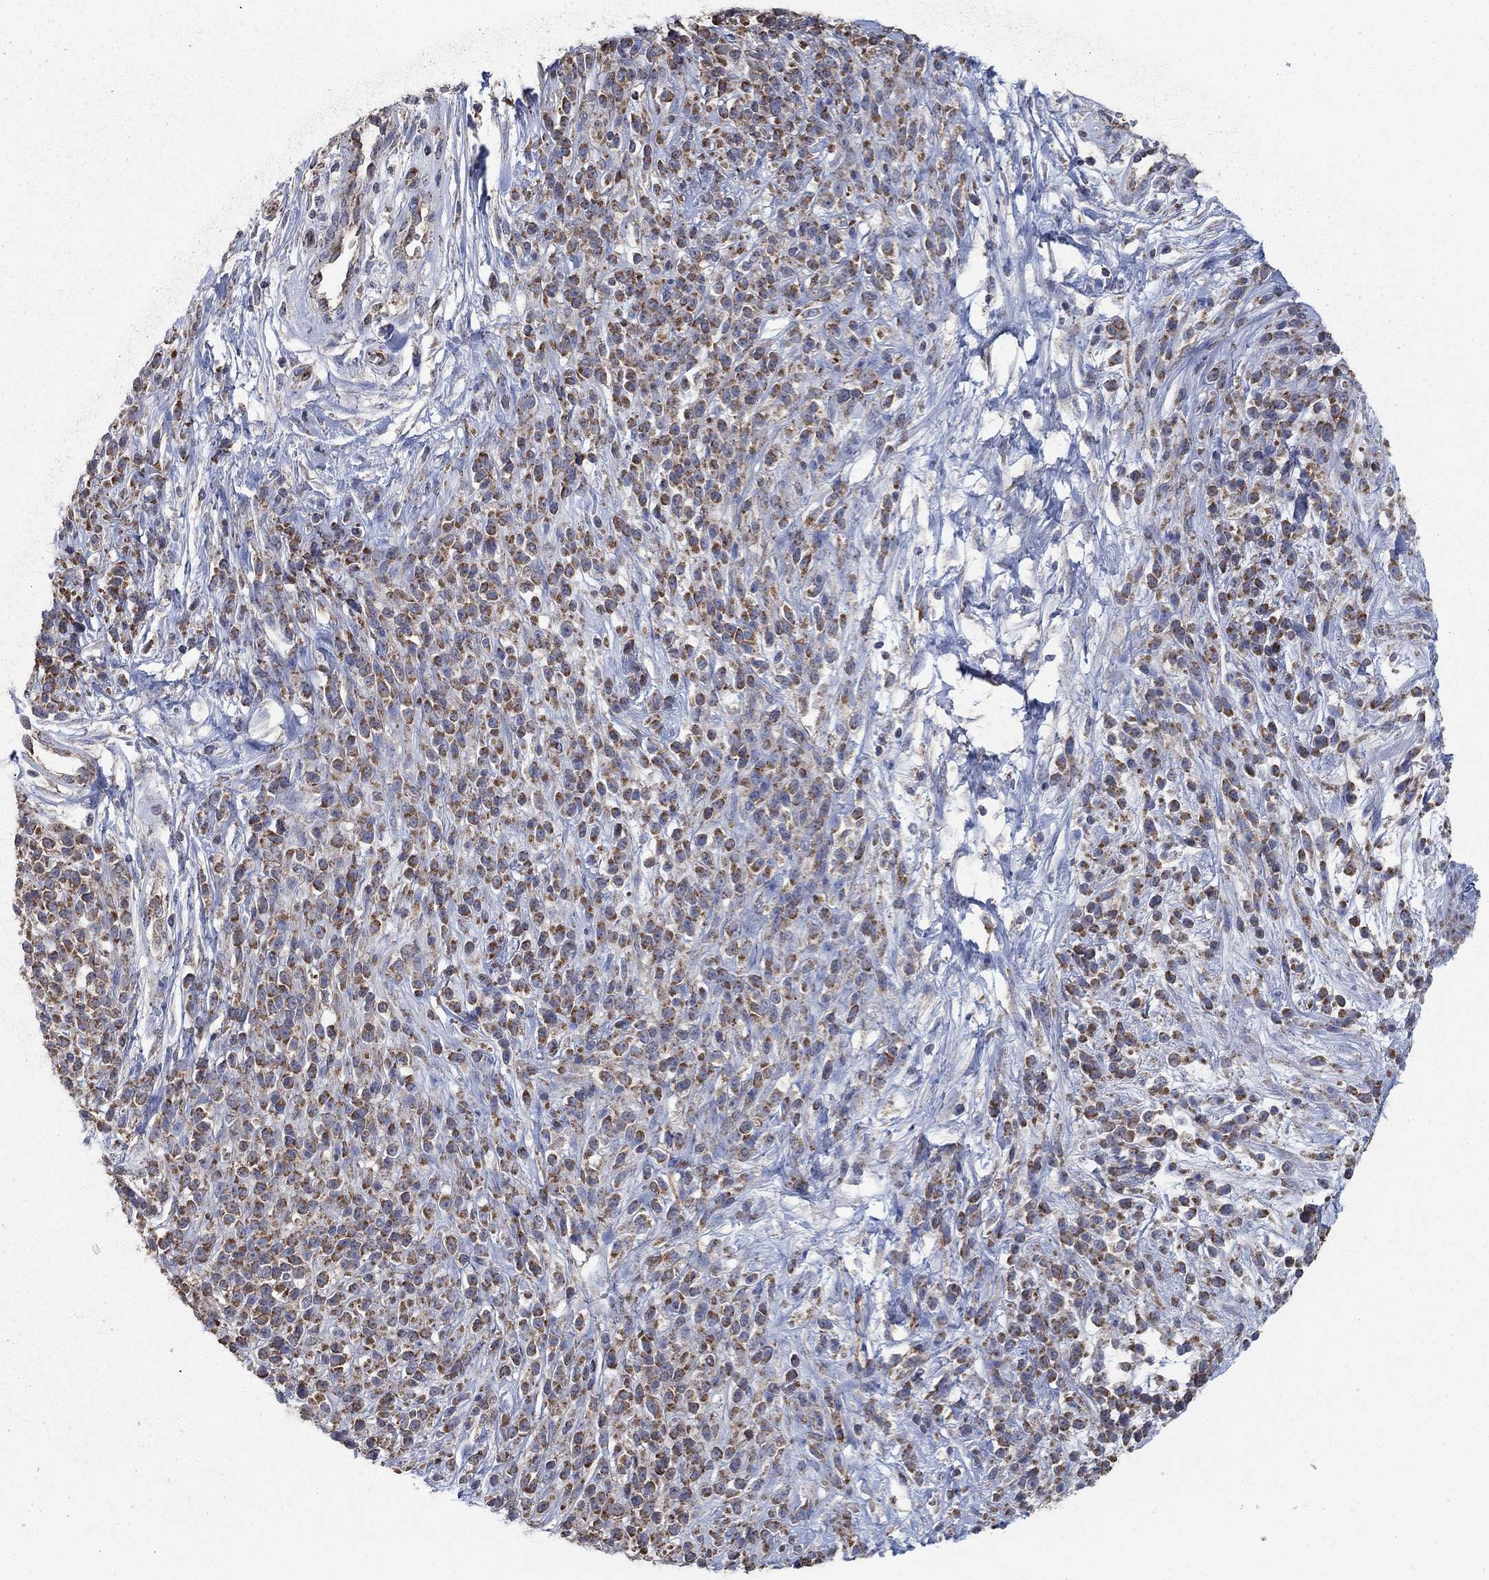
{"staining": {"intensity": "strong", "quantity": ">75%", "location": "cytoplasmic/membranous"}, "tissue": "melanoma", "cell_type": "Tumor cells", "image_type": "cancer", "snomed": [{"axis": "morphology", "description": "Malignant melanoma, NOS"}, {"axis": "topography", "description": "Skin"}, {"axis": "topography", "description": "Skin of trunk"}], "caption": "Strong cytoplasmic/membranous expression for a protein is seen in approximately >75% of tumor cells of malignant melanoma using IHC.", "gene": "HID1", "patient": {"sex": "male", "age": 74}}